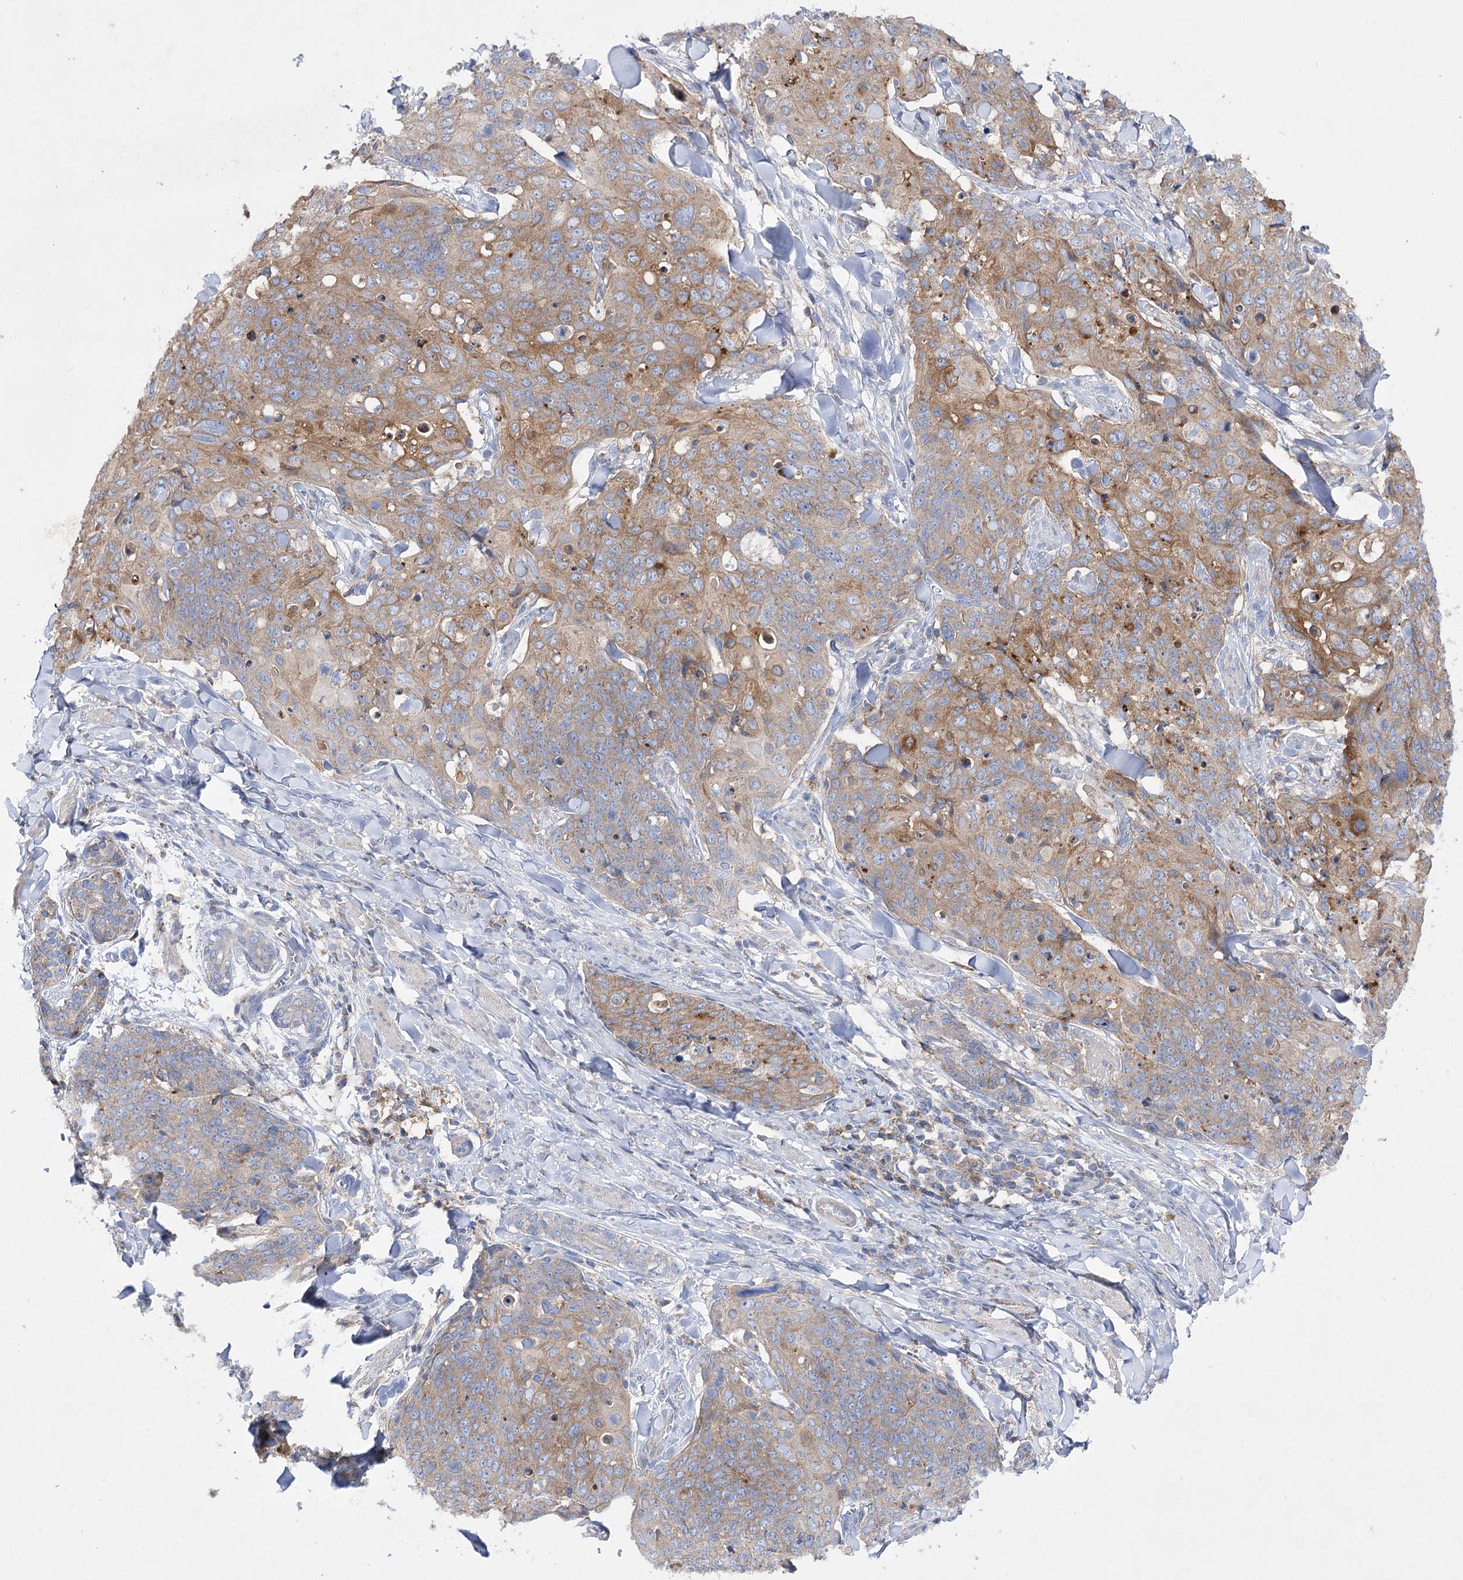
{"staining": {"intensity": "moderate", "quantity": "25%-75%", "location": "cytoplasmic/membranous"}, "tissue": "skin cancer", "cell_type": "Tumor cells", "image_type": "cancer", "snomed": [{"axis": "morphology", "description": "Squamous cell carcinoma, NOS"}, {"axis": "topography", "description": "Skin"}, {"axis": "topography", "description": "Vulva"}], "caption": "This photomicrograph demonstrates immunohistochemistry (IHC) staining of squamous cell carcinoma (skin), with medium moderate cytoplasmic/membranous positivity in approximately 25%-75% of tumor cells.", "gene": "COX15", "patient": {"sex": "female", "age": 85}}